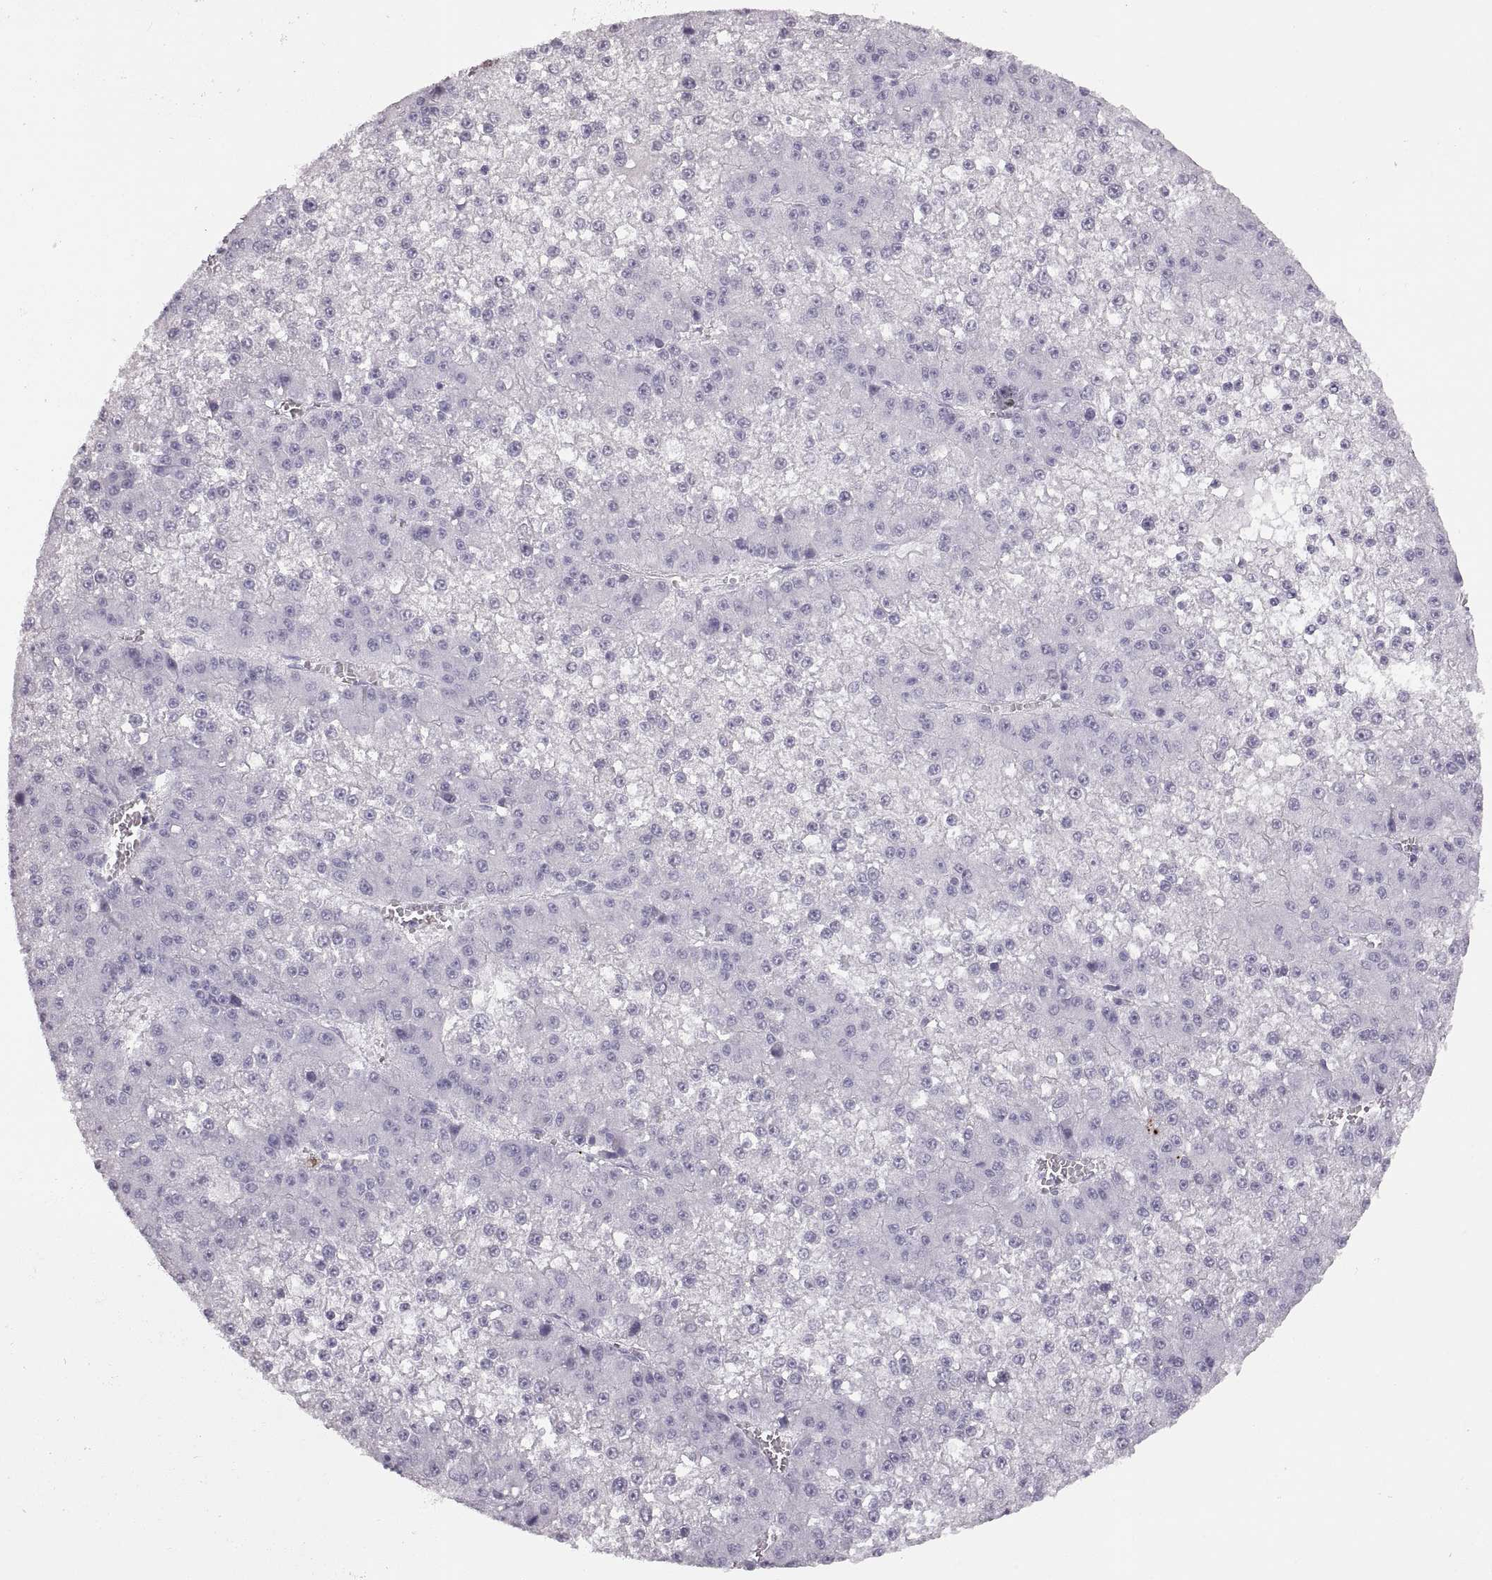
{"staining": {"intensity": "negative", "quantity": "none", "location": "none"}, "tissue": "liver cancer", "cell_type": "Tumor cells", "image_type": "cancer", "snomed": [{"axis": "morphology", "description": "Carcinoma, Hepatocellular, NOS"}, {"axis": "topography", "description": "Liver"}], "caption": "Tumor cells are negative for brown protein staining in liver hepatocellular carcinoma. (Stains: DAB (3,3'-diaminobenzidine) IHC with hematoxylin counter stain, Microscopy: brightfield microscopy at high magnification).", "gene": "MILR1", "patient": {"sex": "female", "age": 73}}